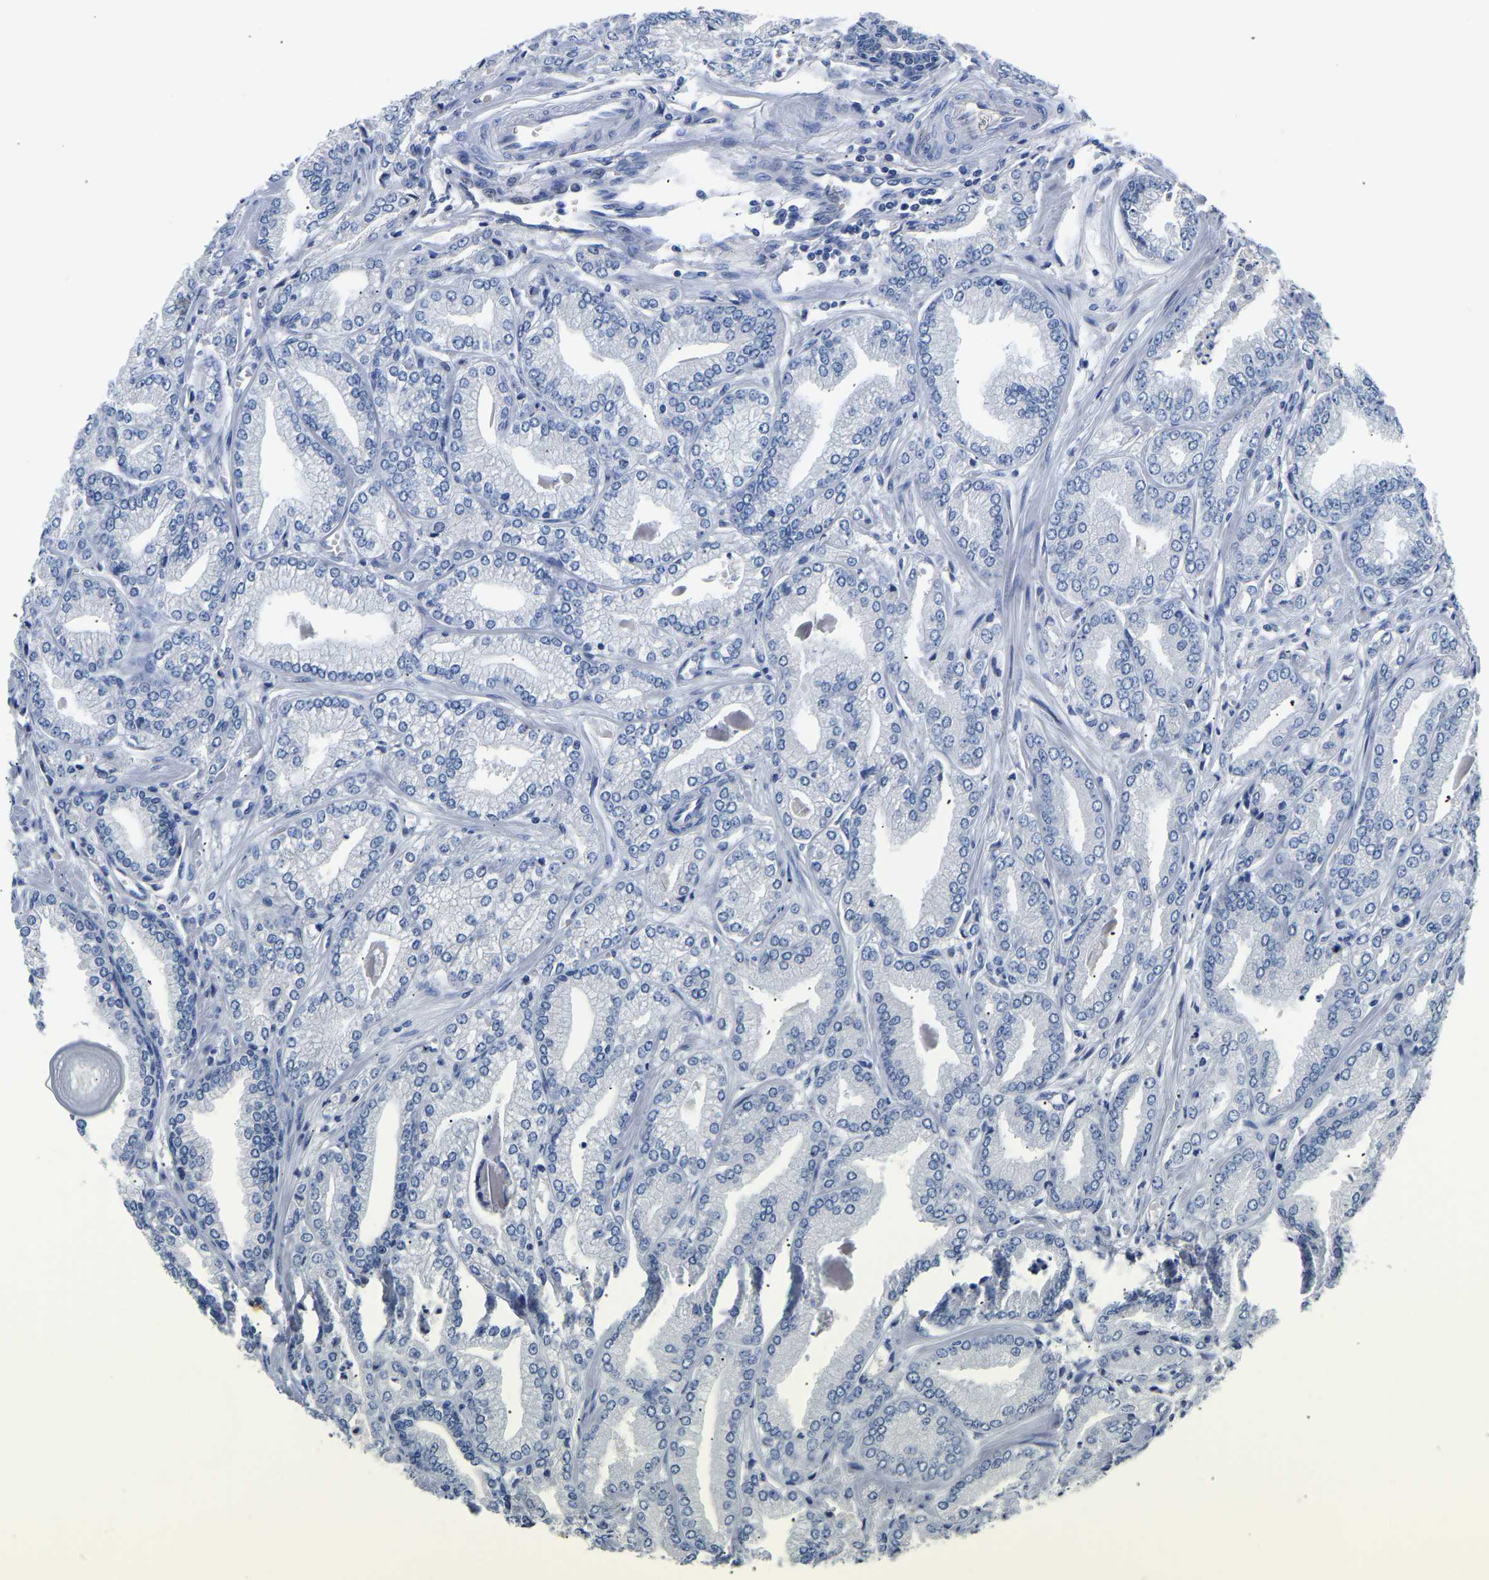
{"staining": {"intensity": "negative", "quantity": "none", "location": "none"}, "tissue": "prostate cancer", "cell_type": "Tumor cells", "image_type": "cancer", "snomed": [{"axis": "morphology", "description": "Adenocarcinoma, Low grade"}, {"axis": "topography", "description": "Prostate"}], "caption": "The histopathology image reveals no significant expression in tumor cells of low-grade adenocarcinoma (prostate). The staining was performed using DAB to visualize the protein expression in brown, while the nuclei were stained in blue with hematoxylin (Magnification: 20x).", "gene": "PCK2", "patient": {"sex": "male", "age": 52}}